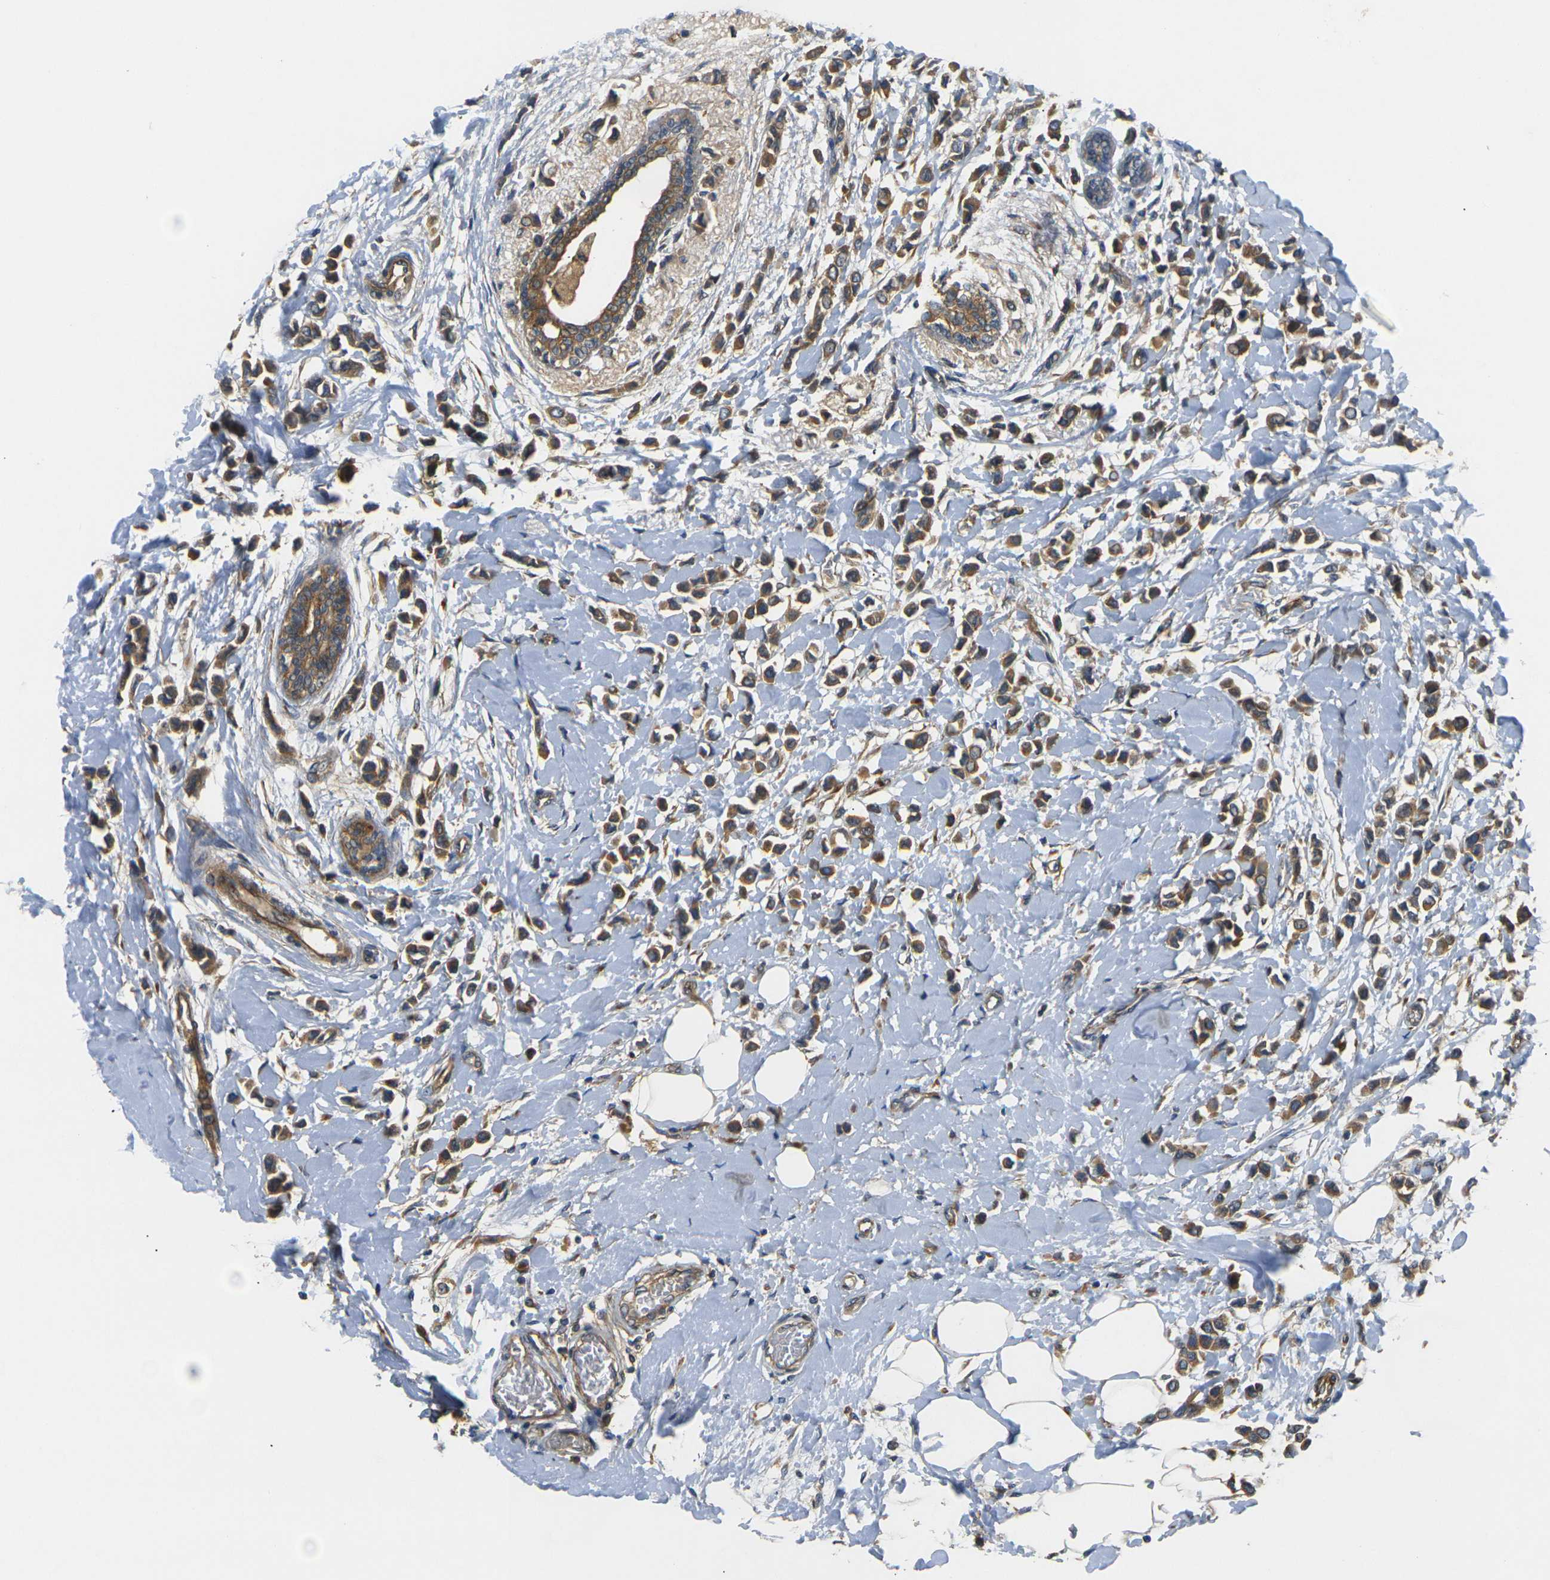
{"staining": {"intensity": "moderate", "quantity": ">75%", "location": "cytoplasmic/membranous"}, "tissue": "breast cancer", "cell_type": "Tumor cells", "image_type": "cancer", "snomed": [{"axis": "morphology", "description": "Lobular carcinoma"}, {"axis": "topography", "description": "Breast"}], "caption": "Immunohistochemical staining of human breast lobular carcinoma exhibits moderate cytoplasmic/membranous protein staining in about >75% of tumor cells.", "gene": "LRCH3", "patient": {"sex": "female", "age": 51}}